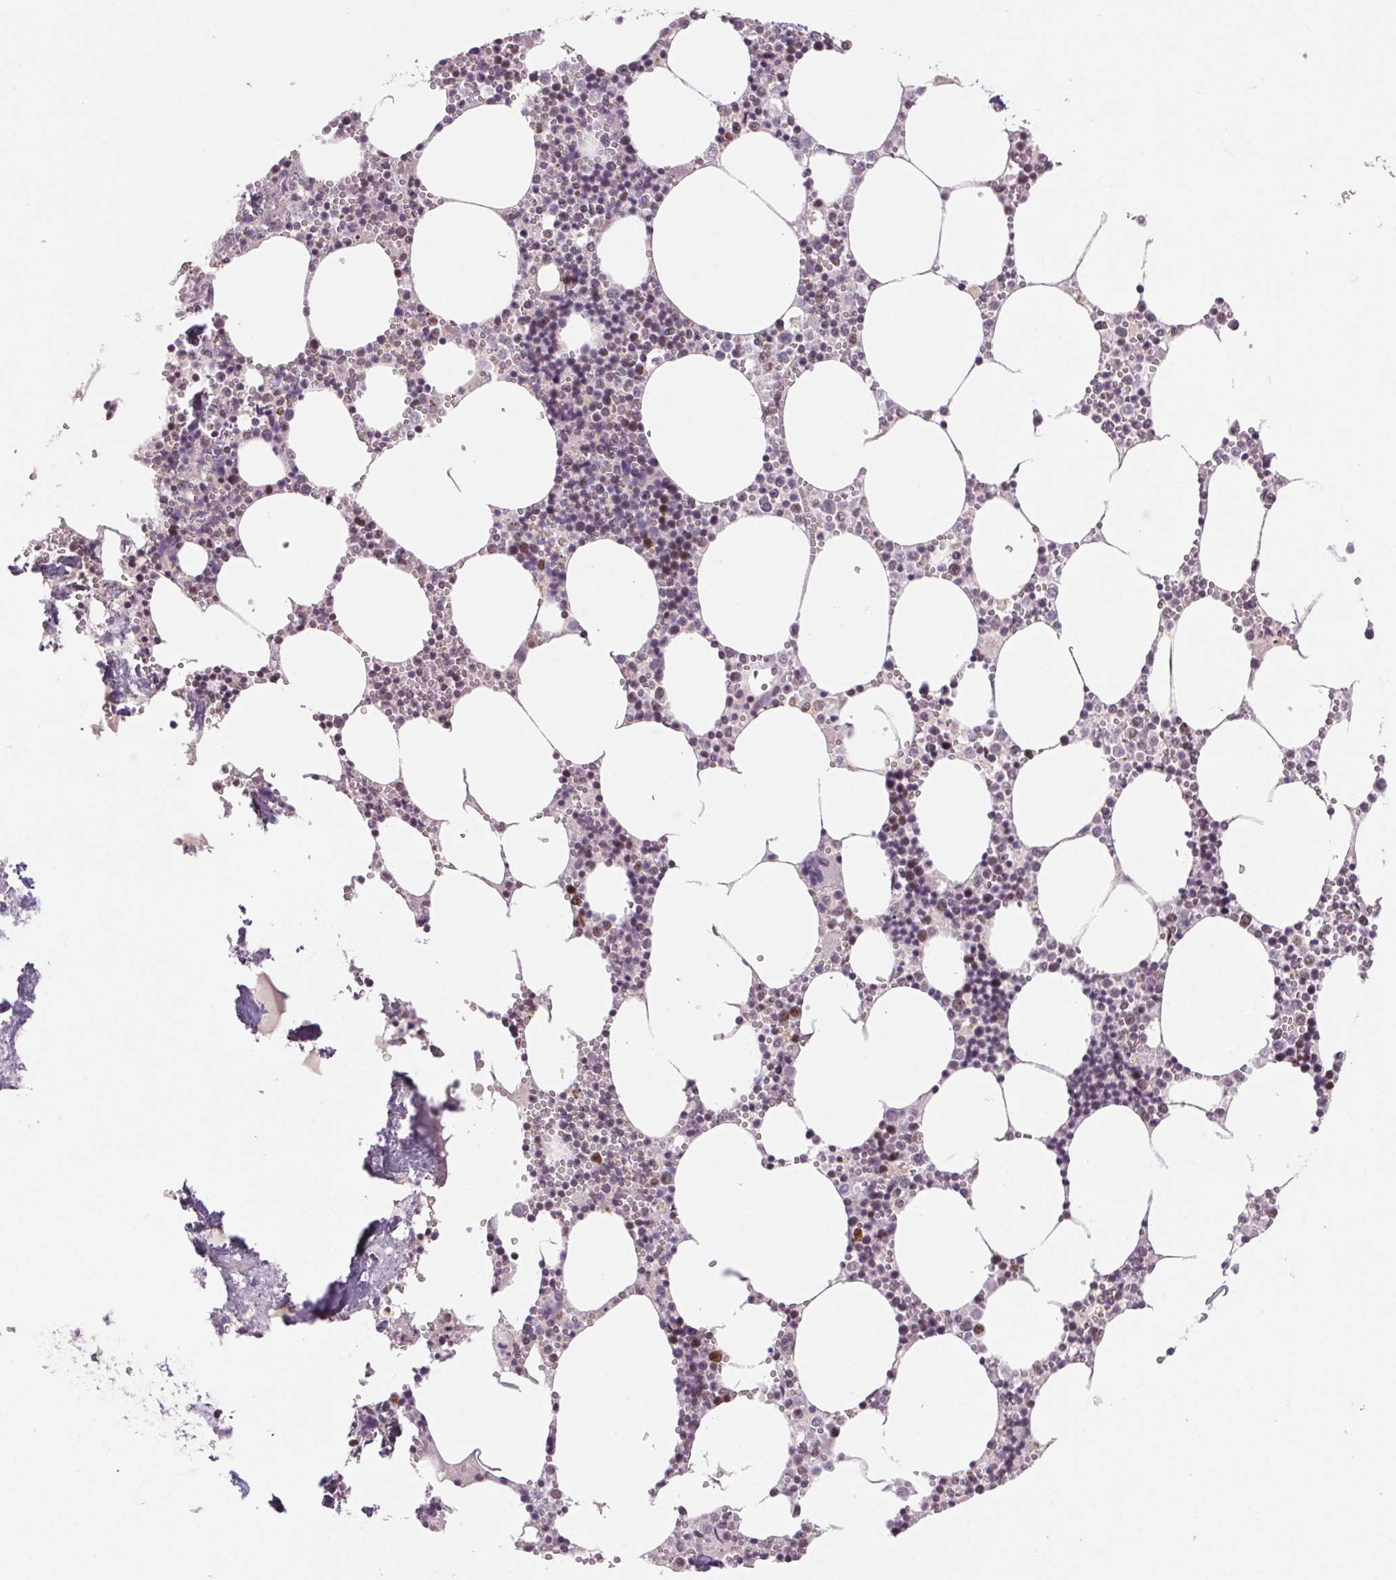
{"staining": {"intensity": "moderate", "quantity": "25%-75%", "location": "nuclear"}, "tissue": "bone marrow", "cell_type": "Hematopoietic cells", "image_type": "normal", "snomed": [{"axis": "morphology", "description": "Normal tissue, NOS"}, {"axis": "topography", "description": "Bone marrow"}], "caption": "Protein expression analysis of benign bone marrow exhibits moderate nuclear expression in about 25%-75% of hematopoietic cells. The protein is stained brown, and the nuclei are stained in blue (DAB IHC with brightfield microscopy, high magnification).", "gene": "CD2BP2", "patient": {"sex": "male", "age": 54}}